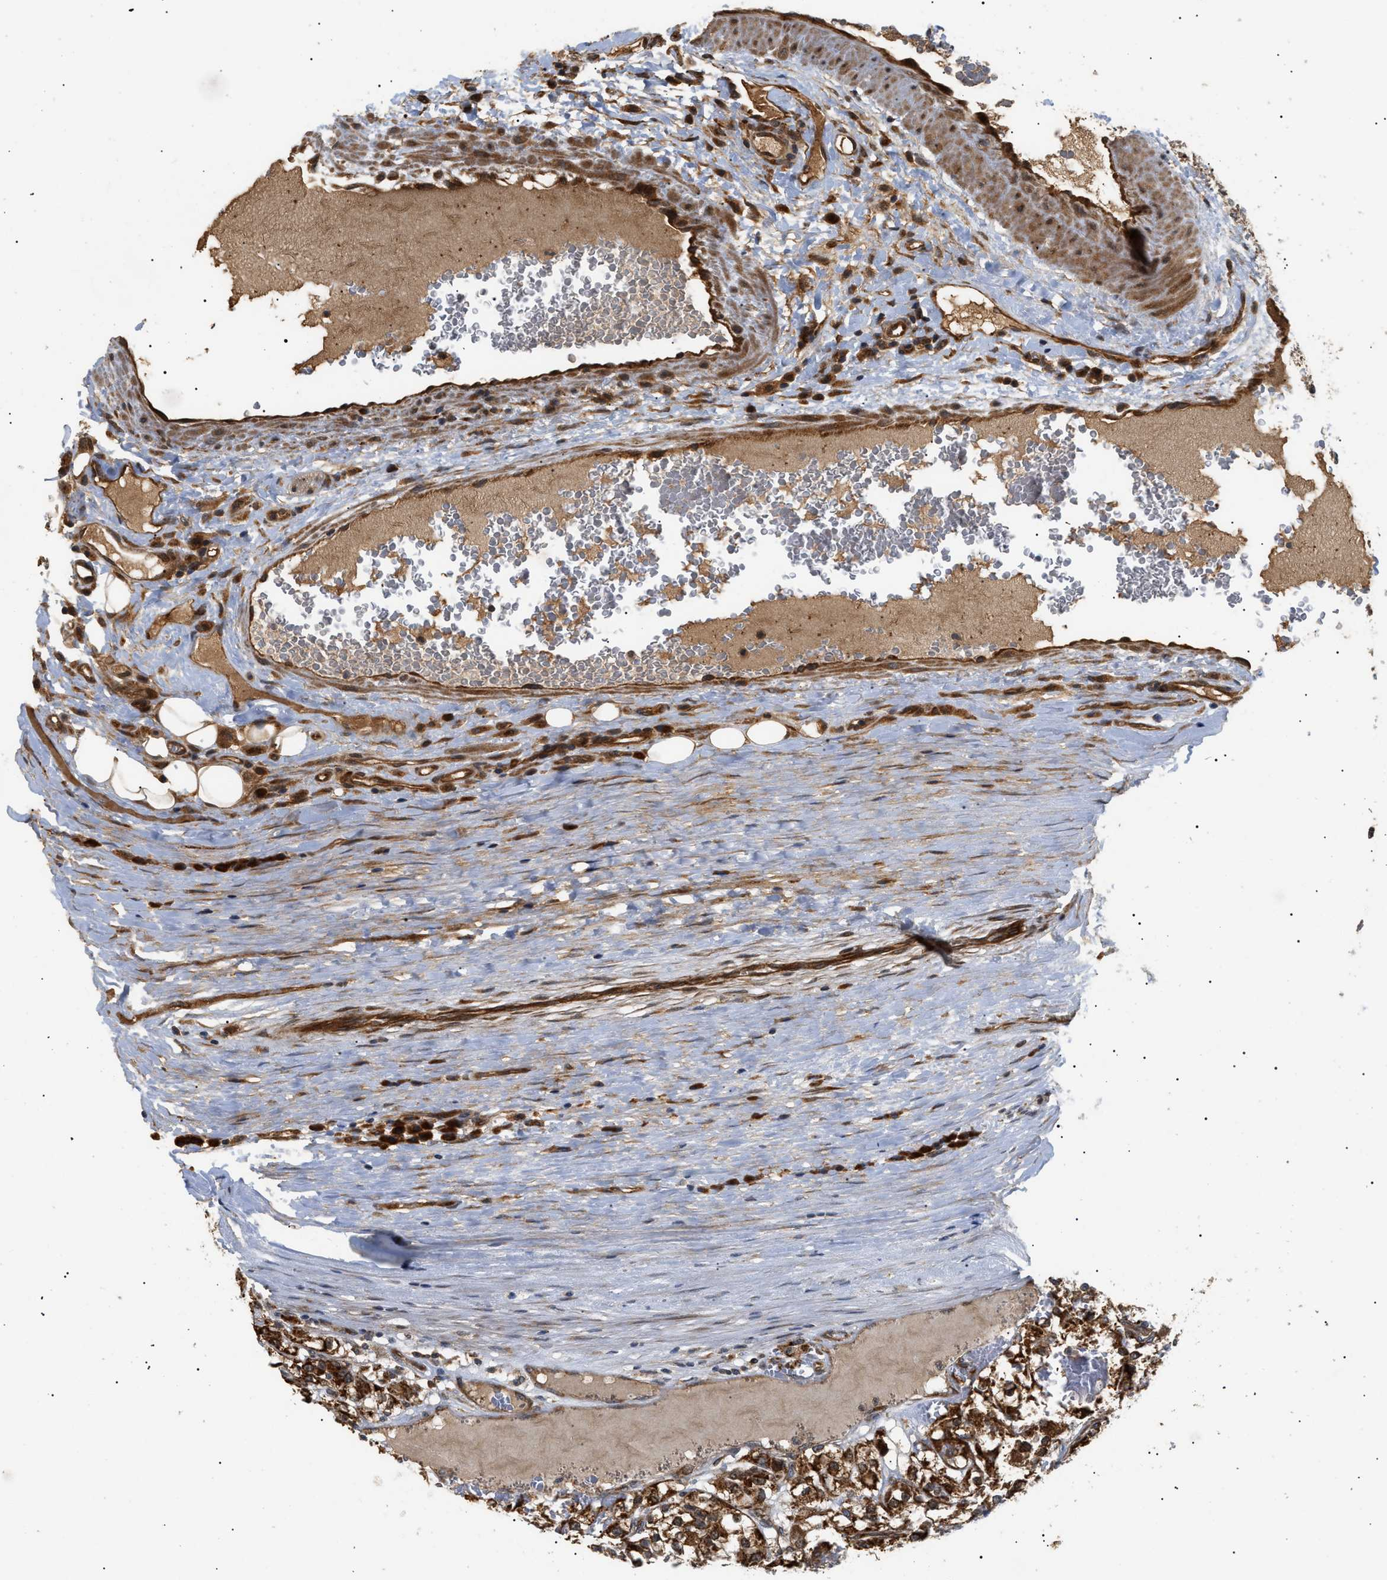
{"staining": {"intensity": "strong", "quantity": ">75%", "location": "cytoplasmic/membranous"}, "tissue": "renal cancer", "cell_type": "Tumor cells", "image_type": "cancer", "snomed": [{"axis": "morphology", "description": "Adenocarcinoma, NOS"}, {"axis": "topography", "description": "Kidney"}], "caption": "There is high levels of strong cytoplasmic/membranous positivity in tumor cells of renal cancer (adenocarcinoma), as demonstrated by immunohistochemical staining (brown color).", "gene": "ASTL", "patient": {"sex": "female", "age": 52}}